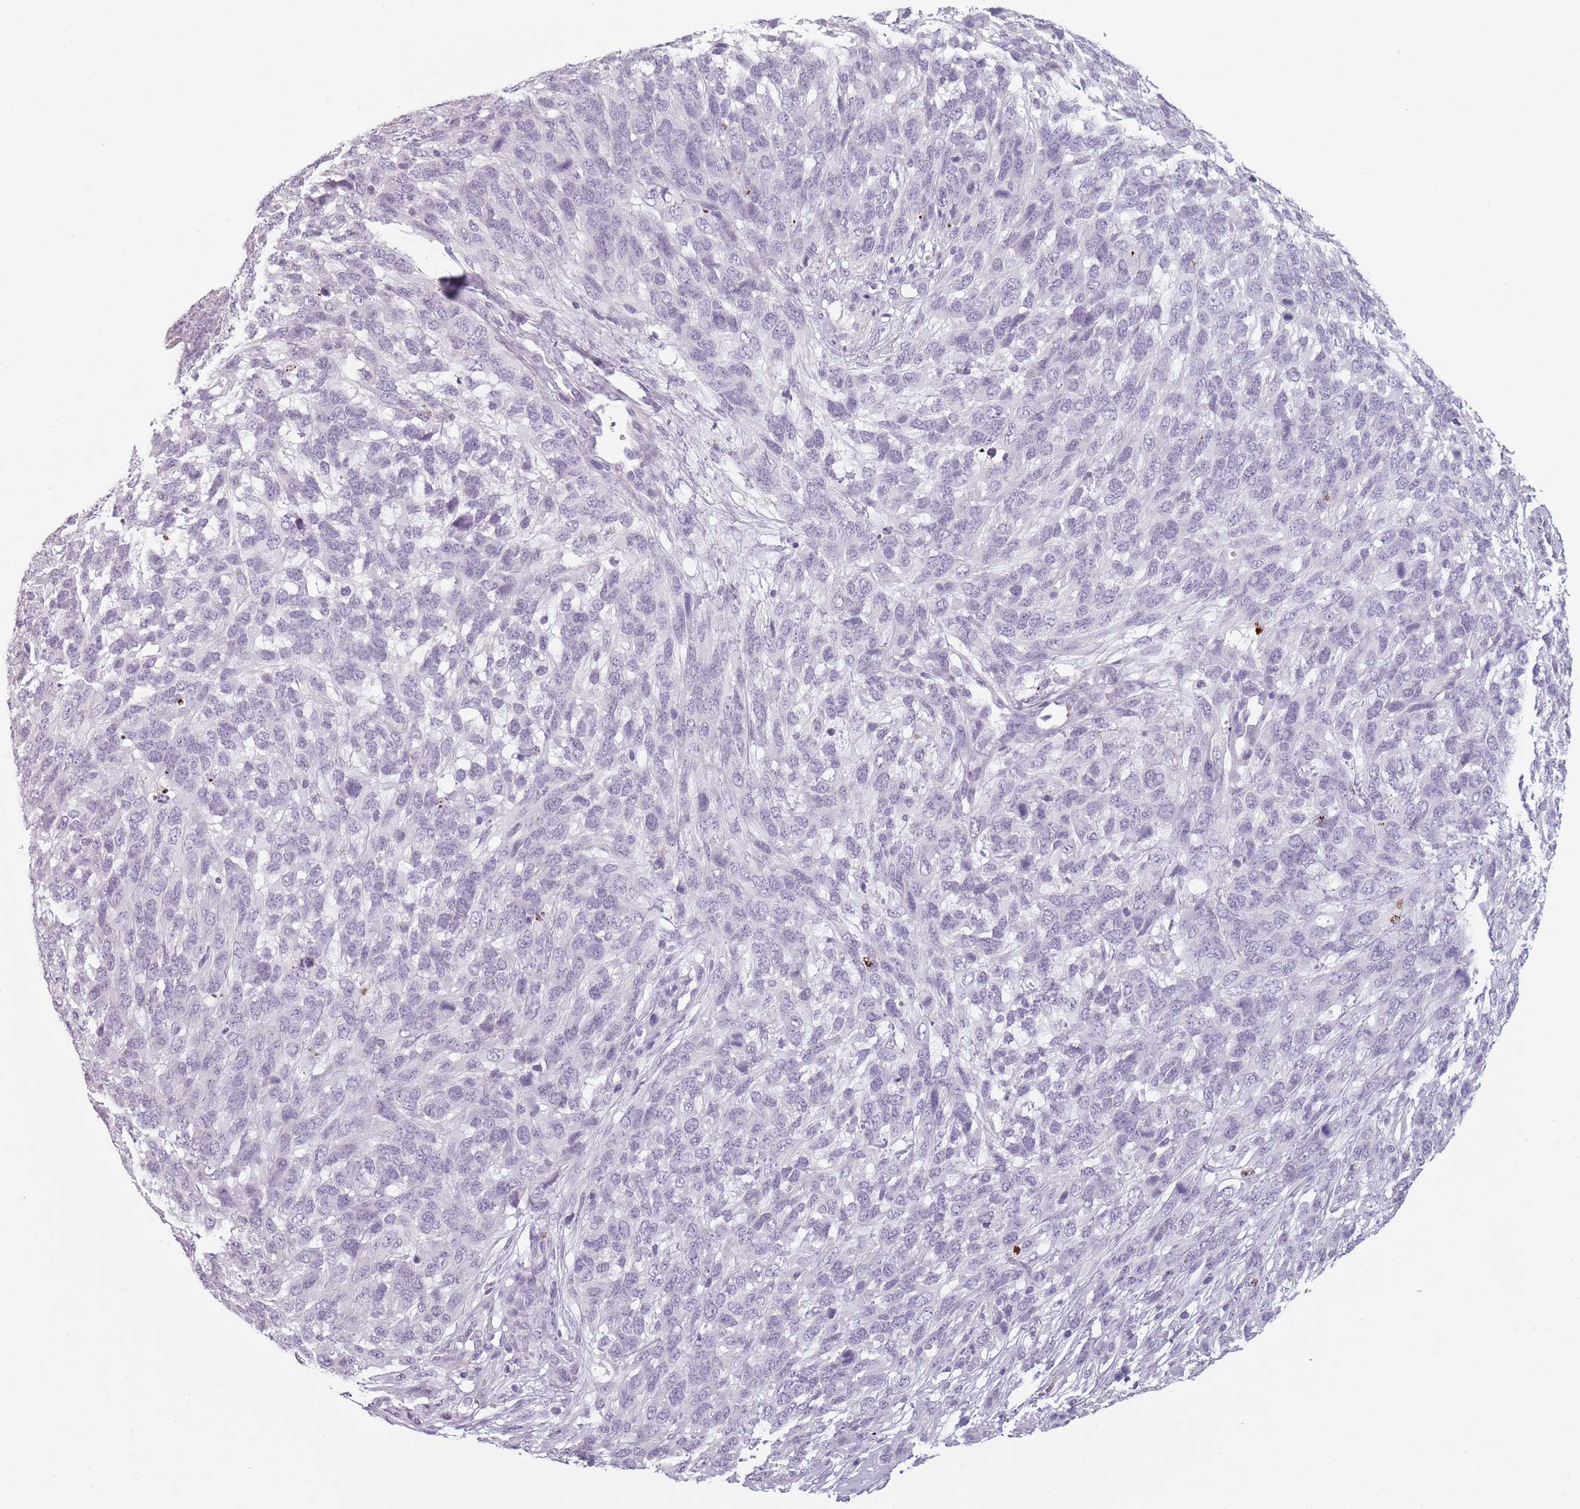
{"staining": {"intensity": "negative", "quantity": "none", "location": "none"}, "tissue": "melanoma", "cell_type": "Tumor cells", "image_type": "cancer", "snomed": [{"axis": "morphology", "description": "Normal morphology"}, {"axis": "morphology", "description": "Malignant melanoma, NOS"}, {"axis": "topography", "description": "Skin"}], "caption": "This image is of malignant melanoma stained with IHC to label a protein in brown with the nuclei are counter-stained blue. There is no expression in tumor cells.", "gene": "PIEZO1", "patient": {"sex": "female", "age": 72}}